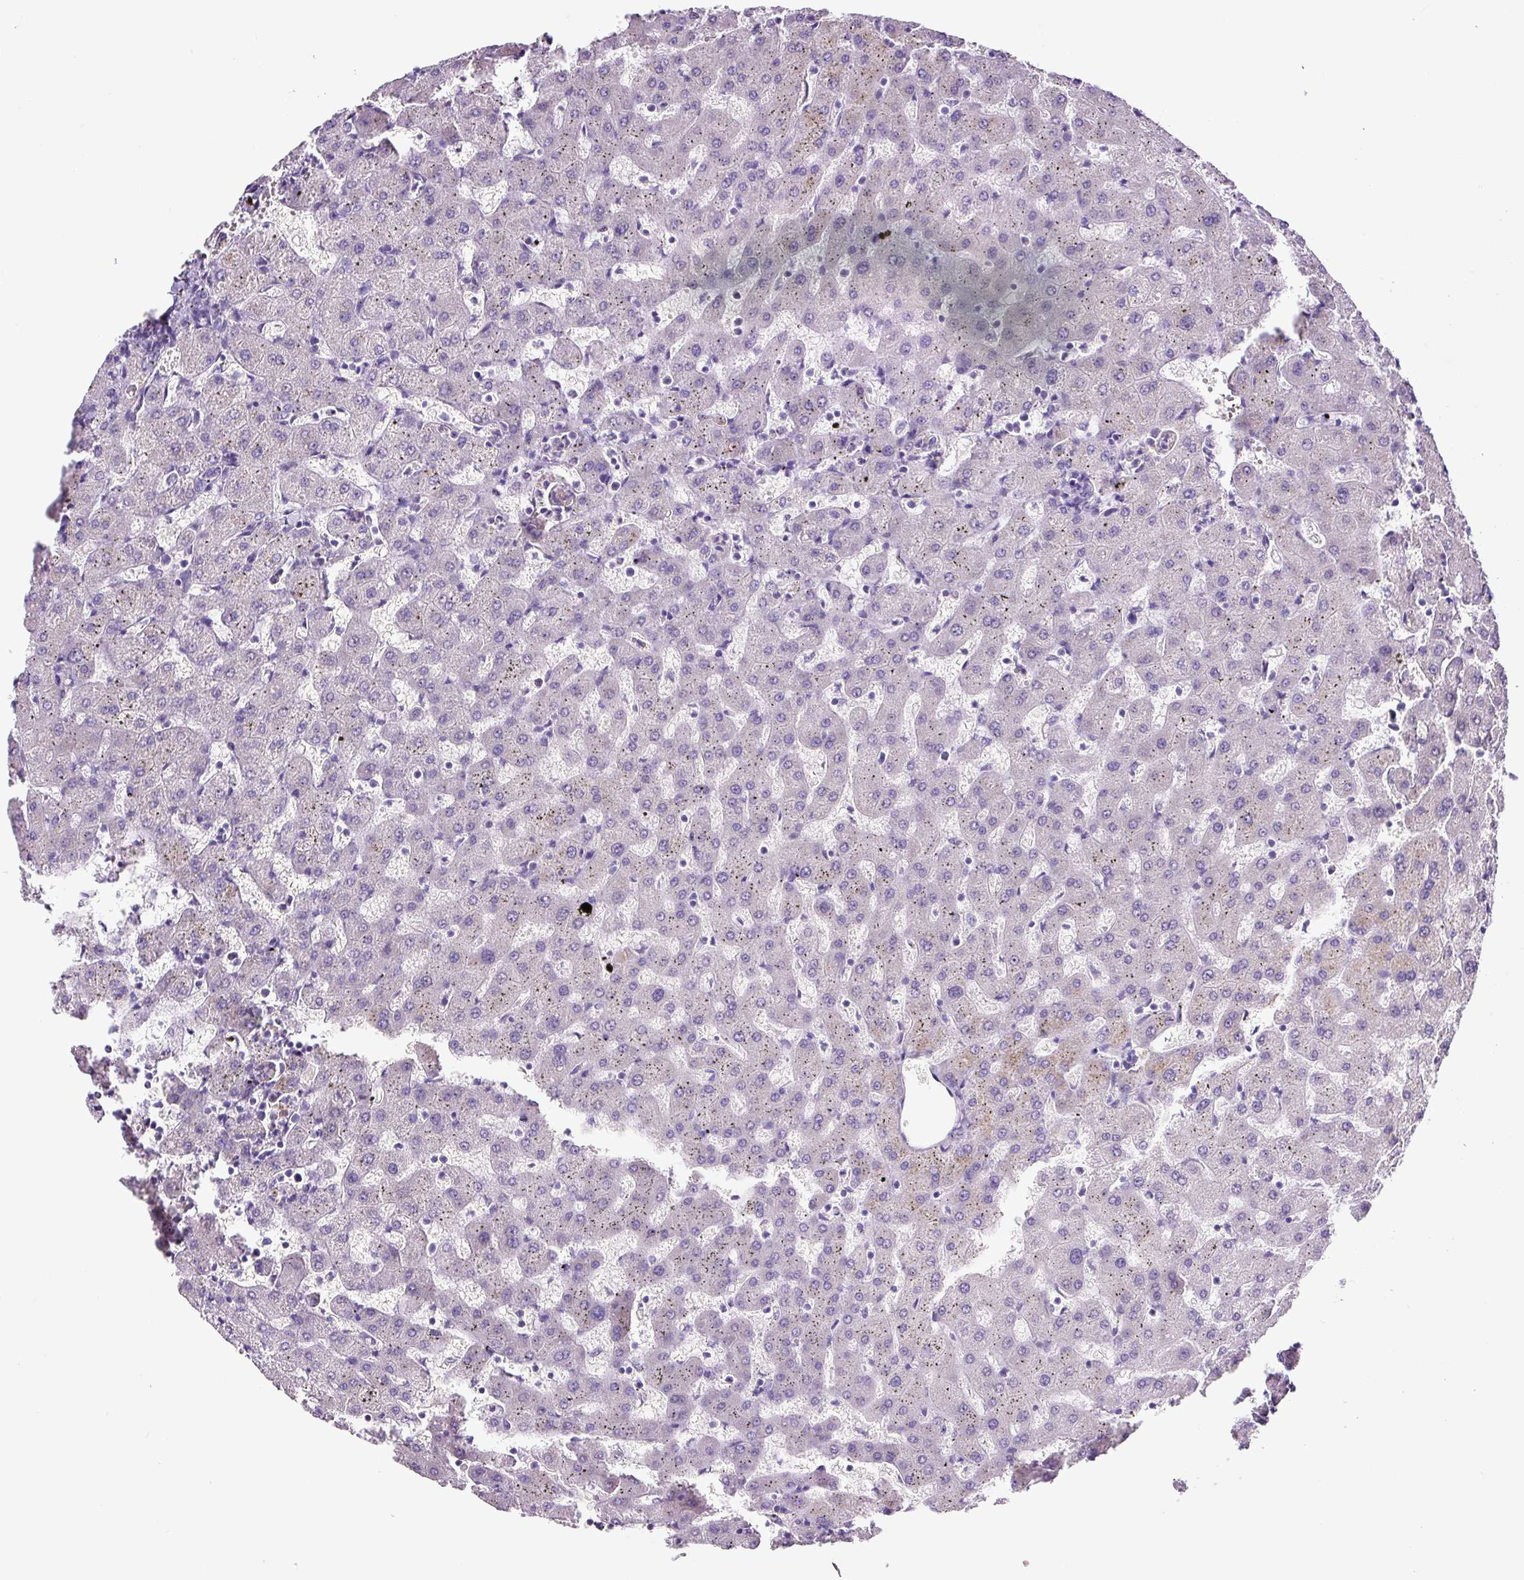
{"staining": {"intensity": "negative", "quantity": "none", "location": "none"}, "tissue": "liver", "cell_type": "Cholangiocytes", "image_type": "normal", "snomed": [{"axis": "morphology", "description": "Normal tissue, NOS"}, {"axis": "topography", "description": "Liver"}], "caption": "Histopathology image shows no protein staining in cholangiocytes of normal liver.", "gene": "OR14A2", "patient": {"sex": "female", "age": 63}}